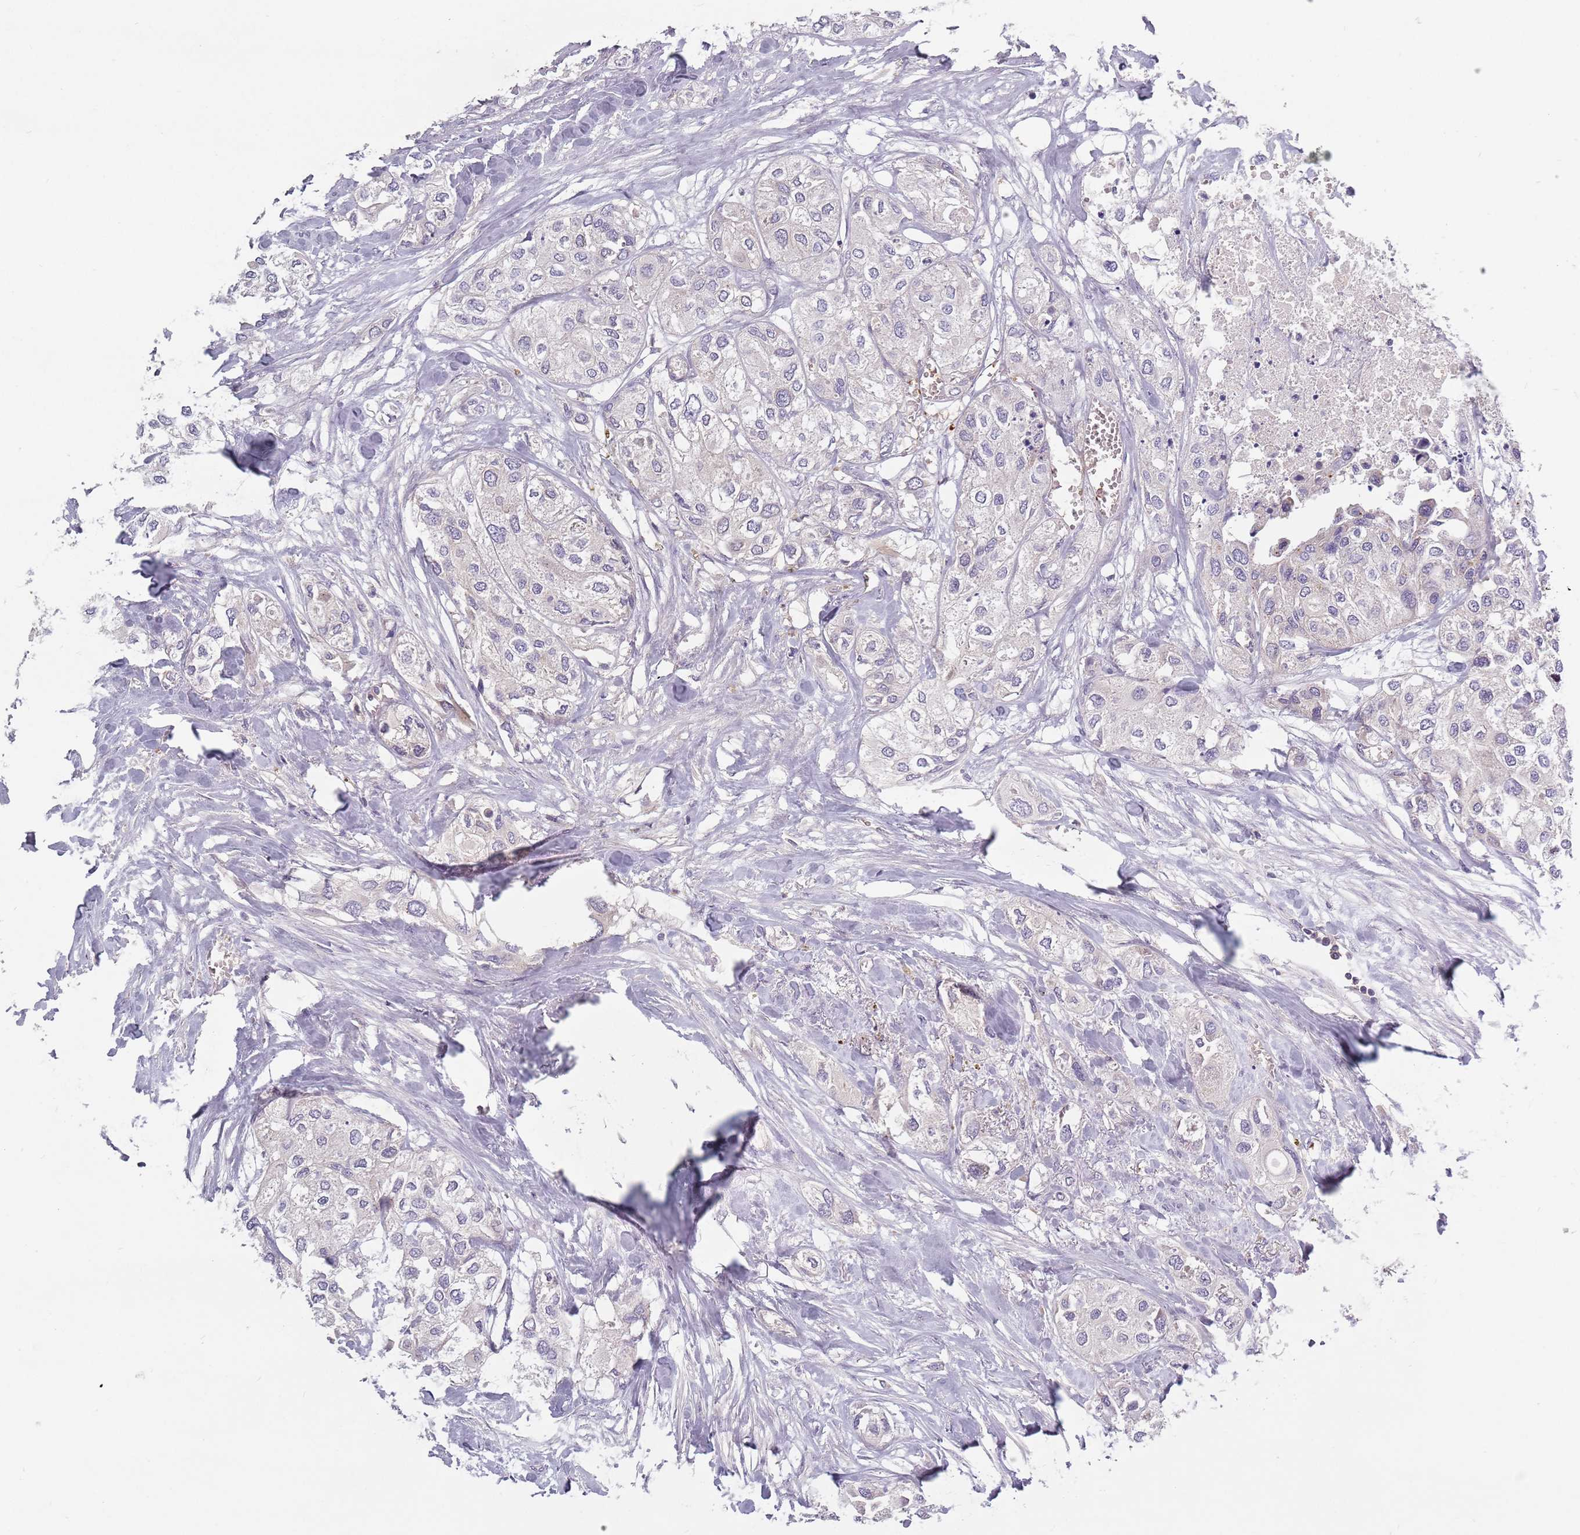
{"staining": {"intensity": "negative", "quantity": "none", "location": "none"}, "tissue": "urothelial cancer", "cell_type": "Tumor cells", "image_type": "cancer", "snomed": [{"axis": "morphology", "description": "Urothelial carcinoma, High grade"}, {"axis": "topography", "description": "Urinary bladder"}], "caption": "Immunohistochemical staining of human urothelial cancer displays no significant expression in tumor cells. Nuclei are stained in blue.", "gene": "ASB13", "patient": {"sex": "male", "age": 64}}